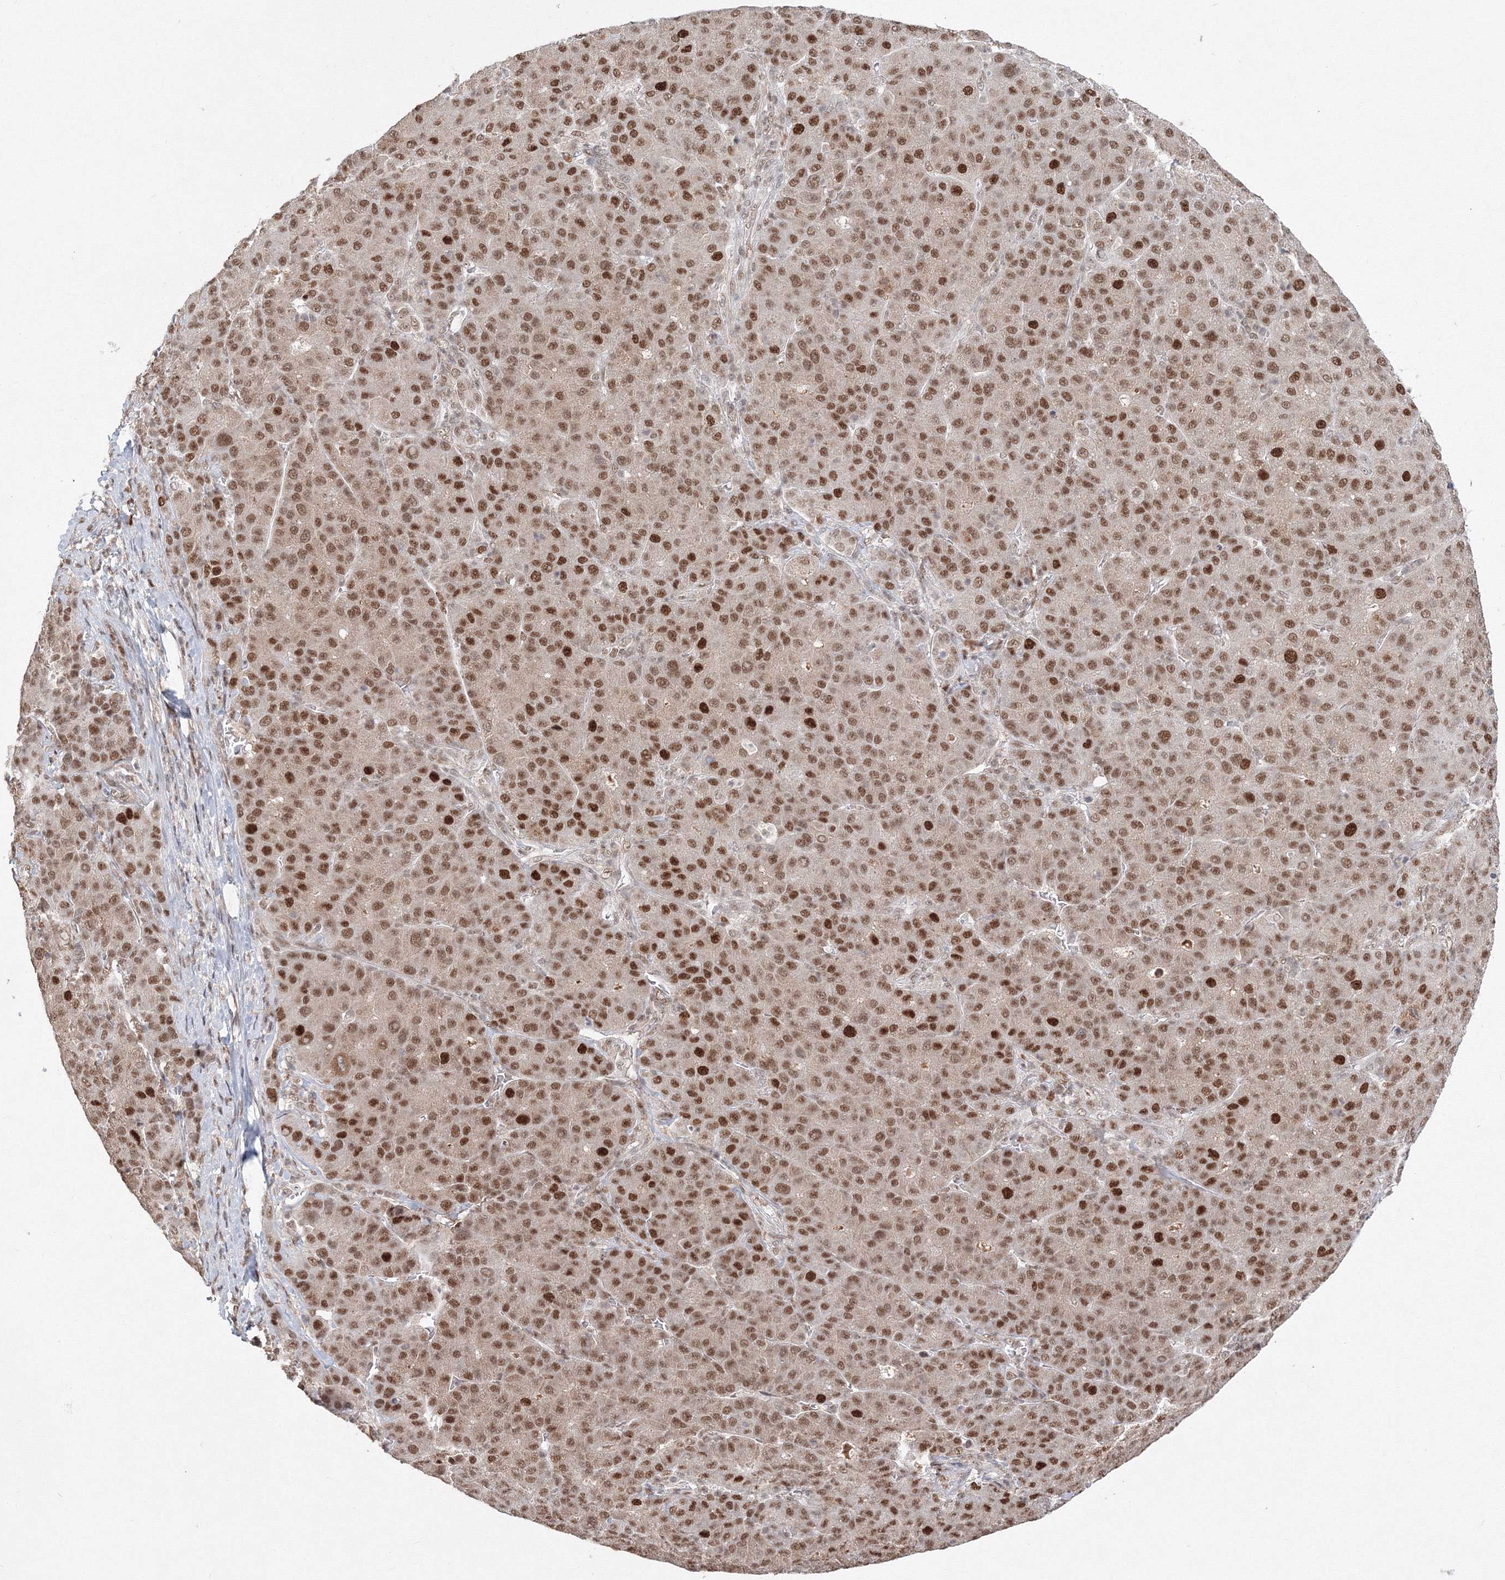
{"staining": {"intensity": "strong", "quantity": ">75%", "location": "nuclear"}, "tissue": "liver cancer", "cell_type": "Tumor cells", "image_type": "cancer", "snomed": [{"axis": "morphology", "description": "Carcinoma, Hepatocellular, NOS"}, {"axis": "topography", "description": "Liver"}], "caption": "Liver cancer (hepatocellular carcinoma) tissue exhibits strong nuclear positivity in about >75% of tumor cells, visualized by immunohistochemistry. (DAB (3,3'-diaminobenzidine) = brown stain, brightfield microscopy at high magnification).", "gene": "IWS1", "patient": {"sex": "male", "age": 65}}